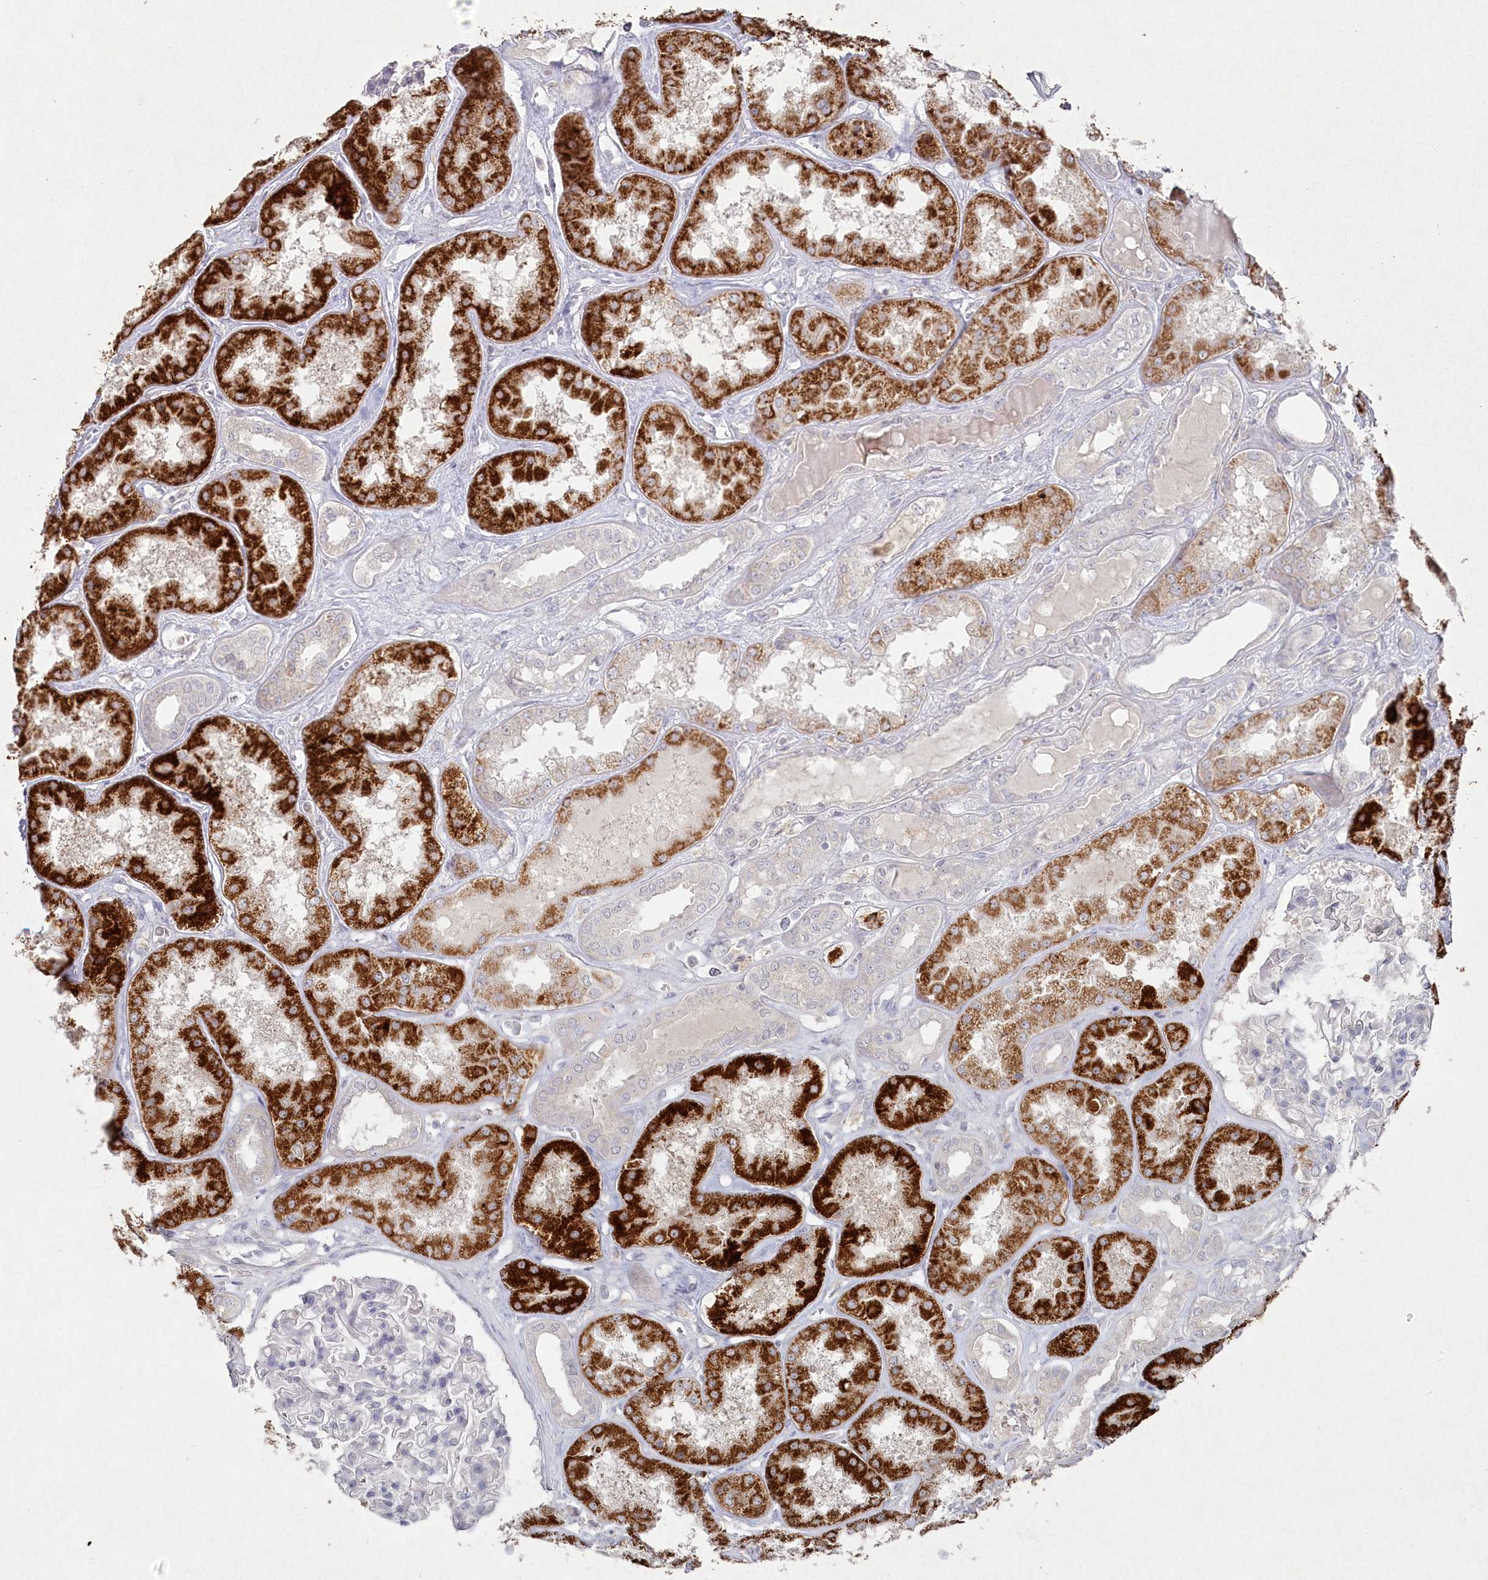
{"staining": {"intensity": "negative", "quantity": "none", "location": "none"}, "tissue": "kidney", "cell_type": "Cells in glomeruli", "image_type": "normal", "snomed": [{"axis": "morphology", "description": "Normal tissue, NOS"}, {"axis": "topography", "description": "Kidney"}], "caption": "This micrograph is of unremarkable kidney stained with IHC to label a protein in brown with the nuclei are counter-stained blue. There is no staining in cells in glomeruli.", "gene": "TGFBRAP1", "patient": {"sex": "female", "age": 56}}